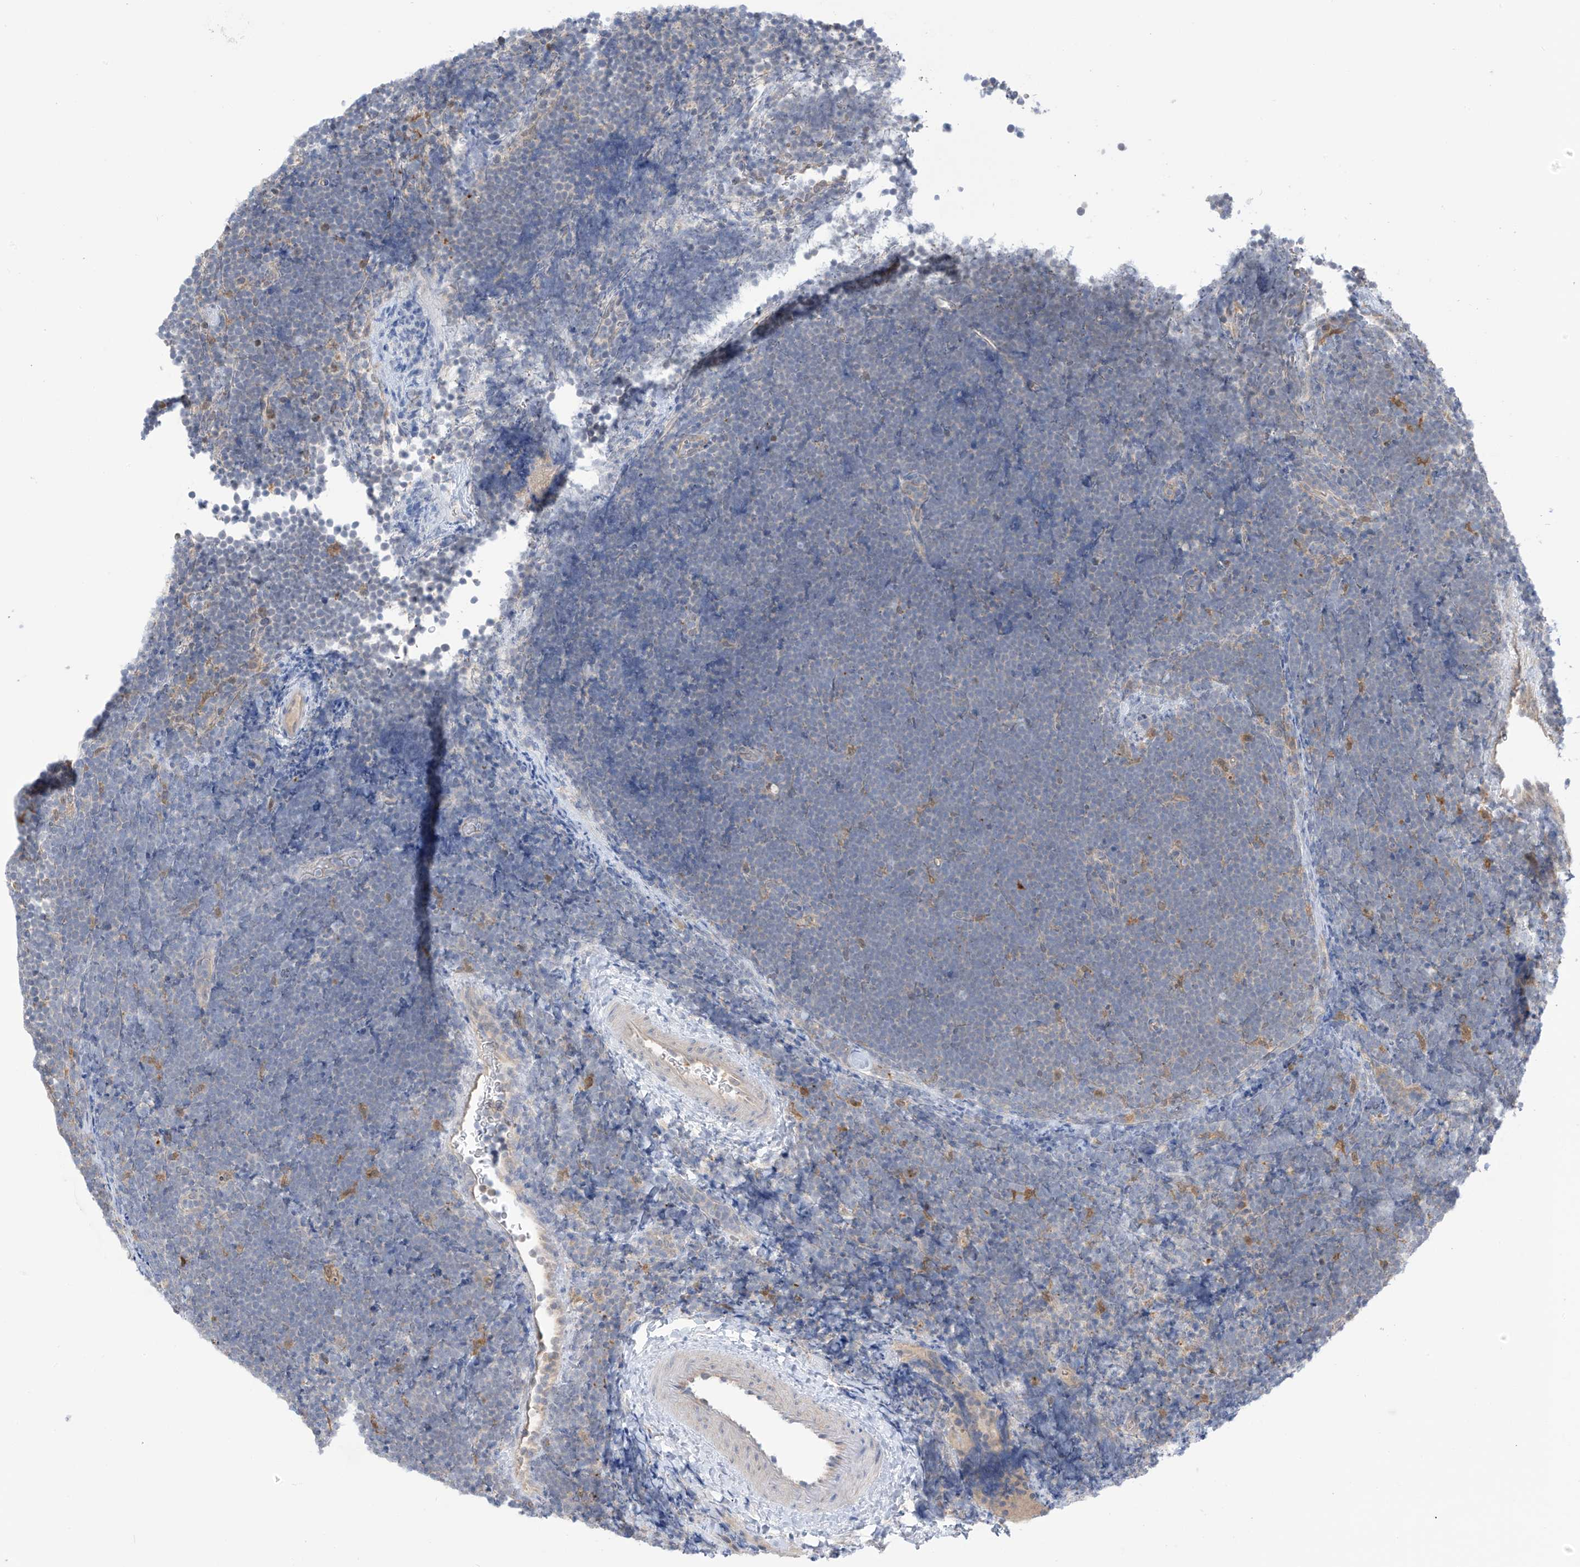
{"staining": {"intensity": "negative", "quantity": "none", "location": "none"}, "tissue": "lymphoma", "cell_type": "Tumor cells", "image_type": "cancer", "snomed": [{"axis": "morphology", "description": "Malignant lymphoma, non-Hodgkin's type, High grade"}, {"axis": "topography", "description": "Lymph node"}], "caption": "An IHC photomicrograph of high-grade malignant lymphoma, non-Hodgkin's type is shown. There is no staining in tumor cells of high-grade malignant lymphoma, non-Hodgkin's type. (DAB immunohistochemistry, high magnification).", "gene": "IDH1", "patient": {"sex": "male", "age": 13}}